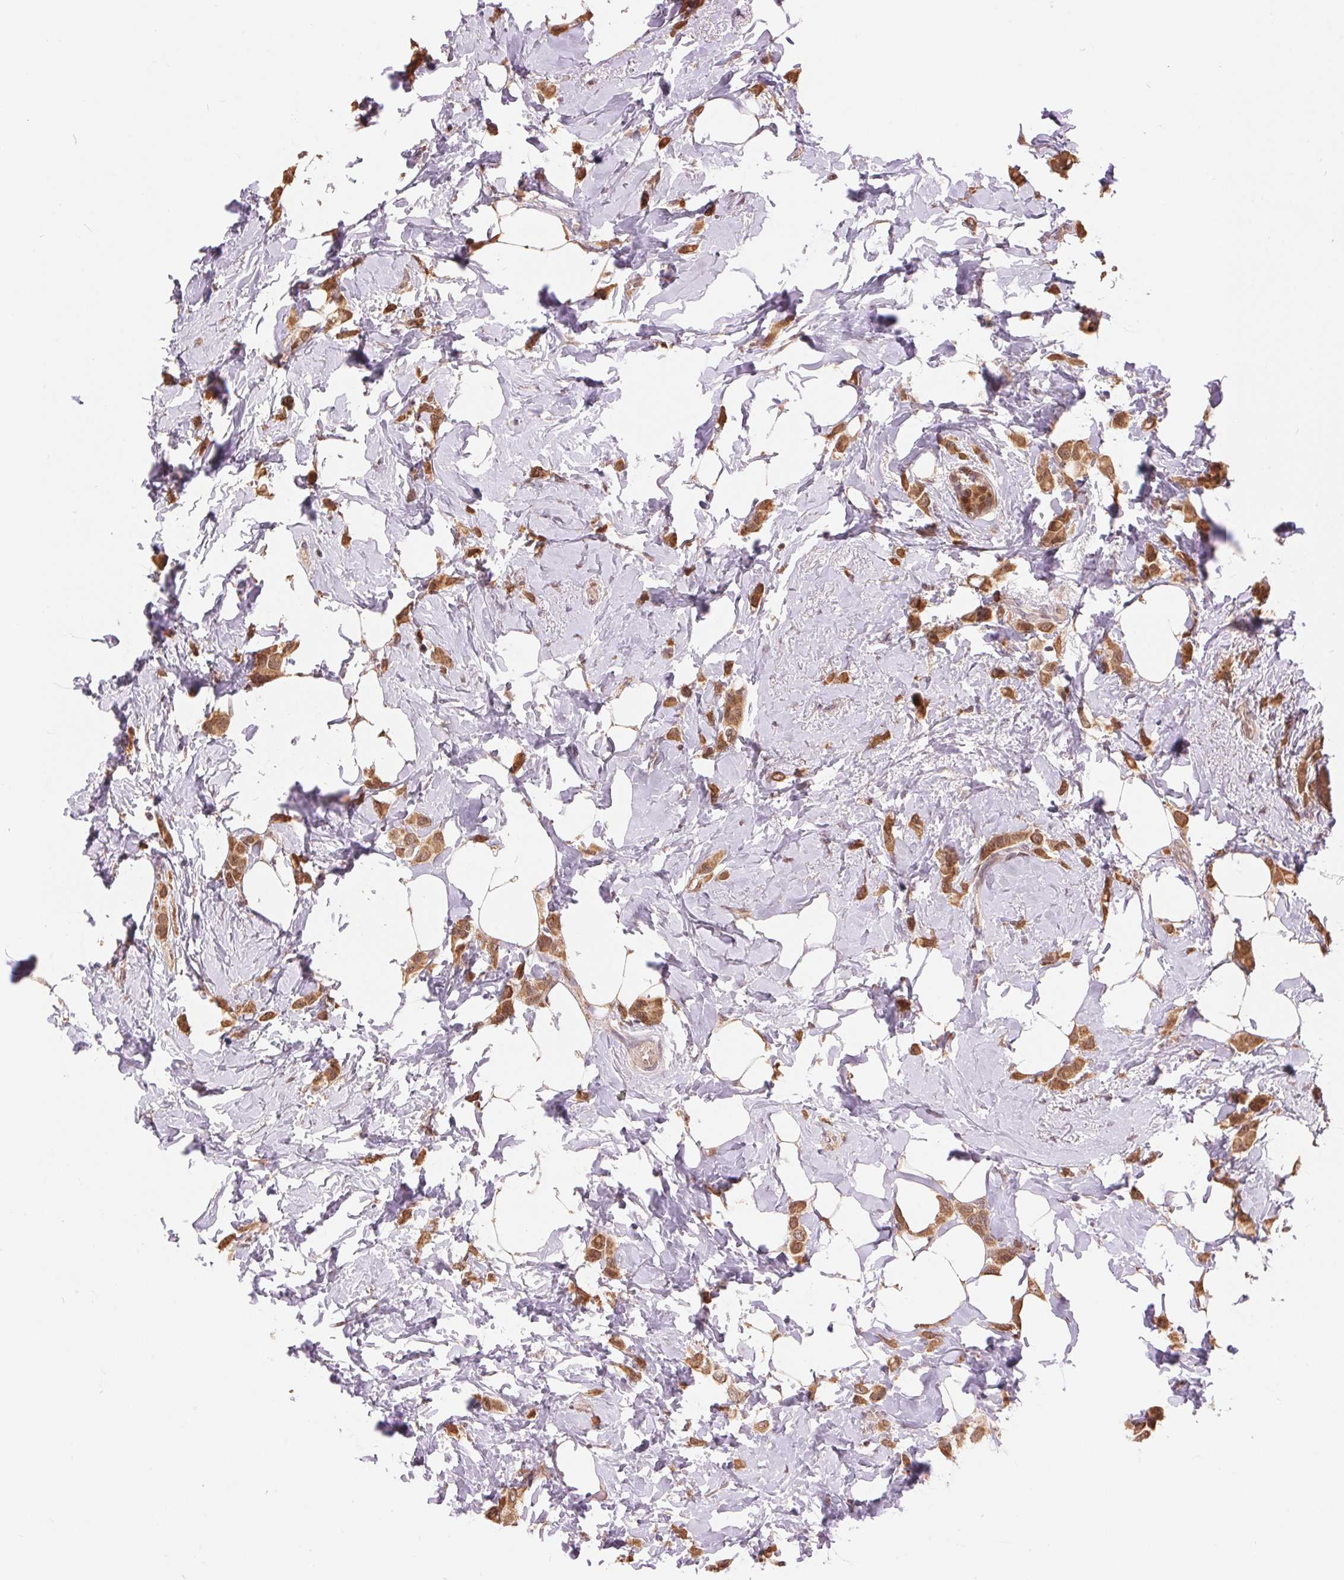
{"staining": {"intensity": "moderate", "quantity": ">75%", "location": "cytoplasmic/membranous,nuclear"}, "tissue": "breast cancer", "cell_type": "Tumor cells", "image_type": "cancer", "snomed": [{"axis": "morphology", "description": "Lobular carcinoma"}, {"axis": "topography", "description": "Breast"}], "caption": "This image demonstrates lobular carcinoma (breast) stained with IHC to label a protein in brown. The cytoplasmic/membranous and nuclear of tumor cells show moderate positivity for the protein. Nuclei are counter-stained blue.", "gene": "TMEM273", "patient": {"sex": "female", "age": 66}}